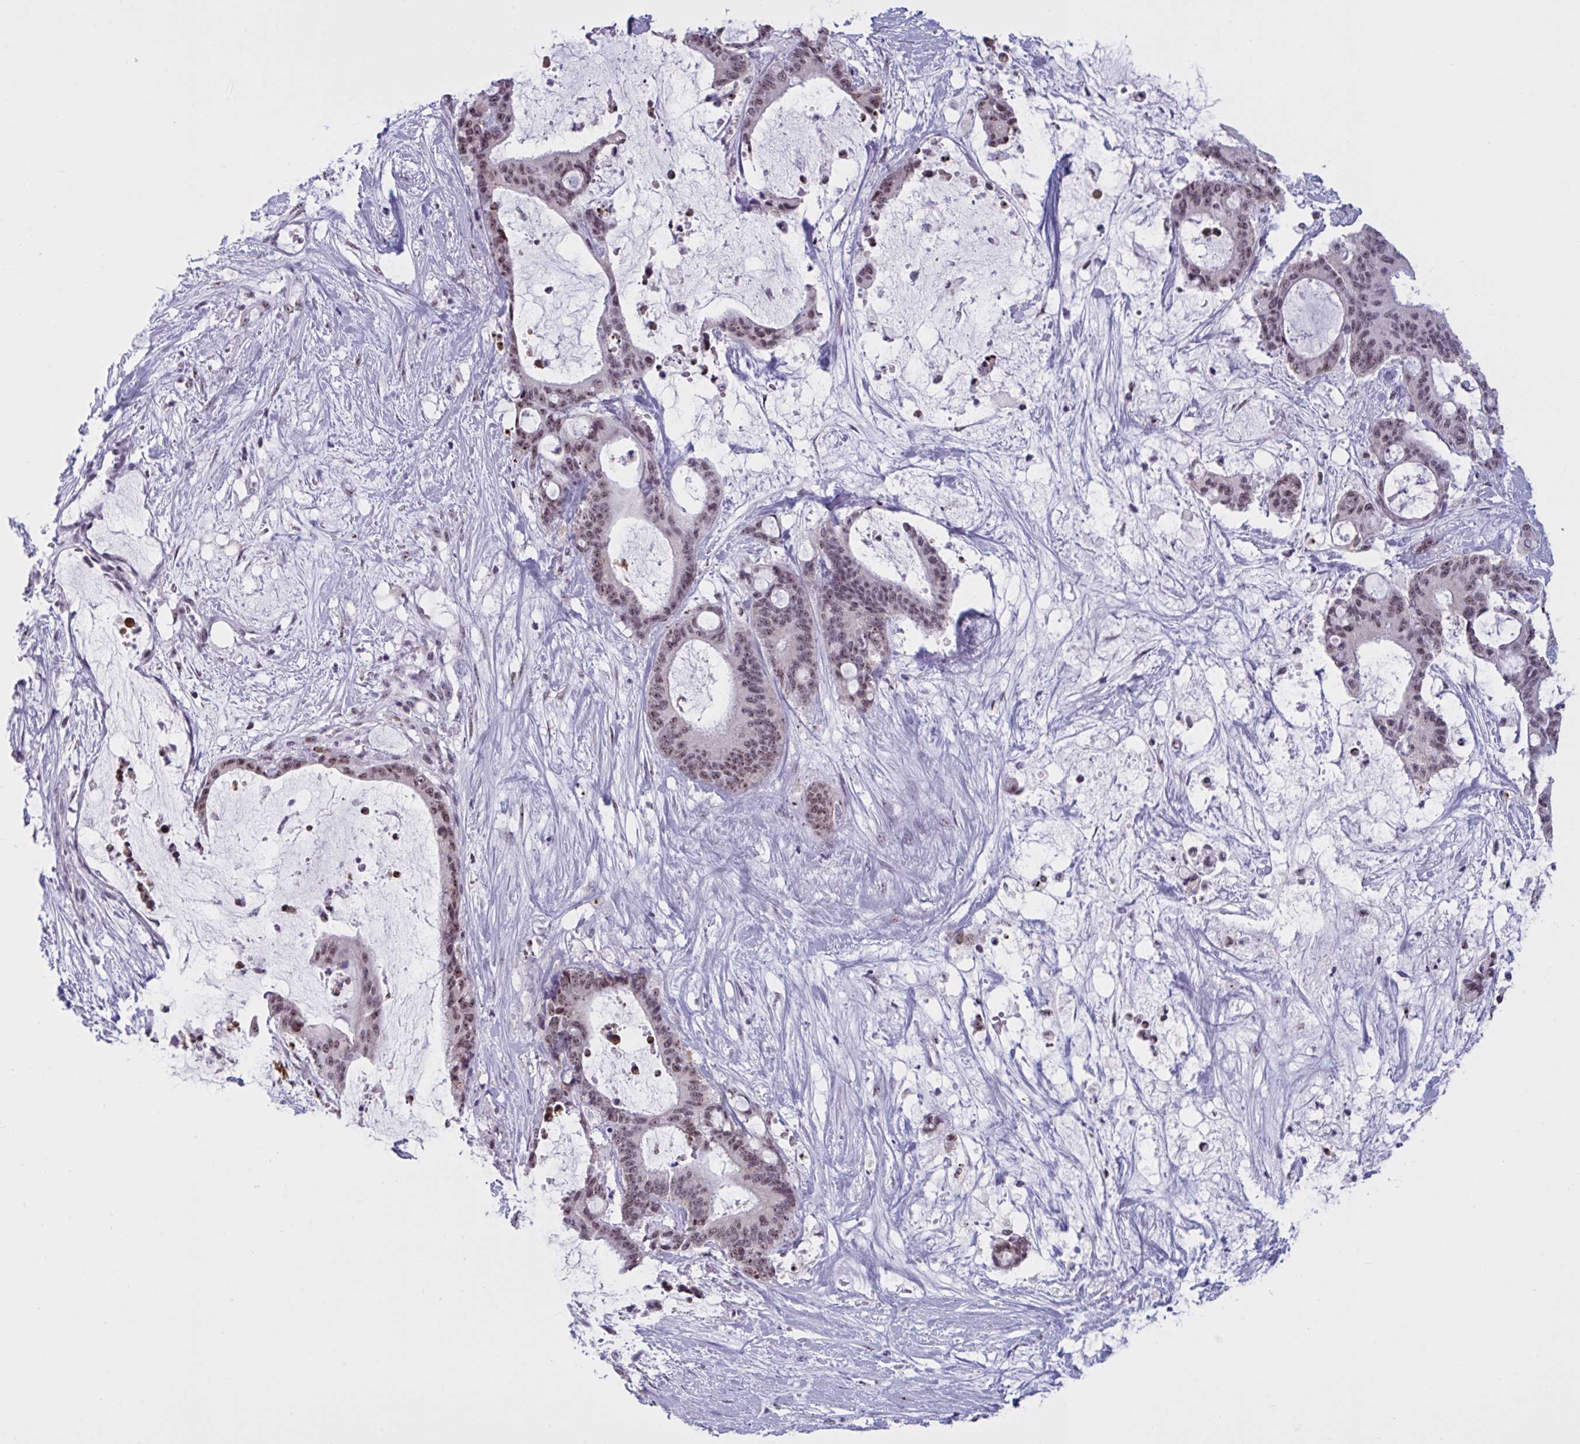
{"staining": {"intensity": "moderate", "quantity": ">75%", "location": "nuclear"}, "tissue": "liver cancer", "cell_type": "Tumor cells", "image_type": "cancer", "snomed": [{"axis": "morphology", "description": "Normal tissue, NOS"}, {"axis": "morphology", "description": "Cholangiocarcinoma"}, {"axis": "topography", "description": "Liver"}, {"axis": "topography", "description": "Peripheral nerve tissue"}], "caption": "IHC of human liver cancer reveals medium levels of moderate nuclear staining in about >75% of tumor cells.", "gene": "TGM6", "patient": {"sex": "female", "age": 73}}